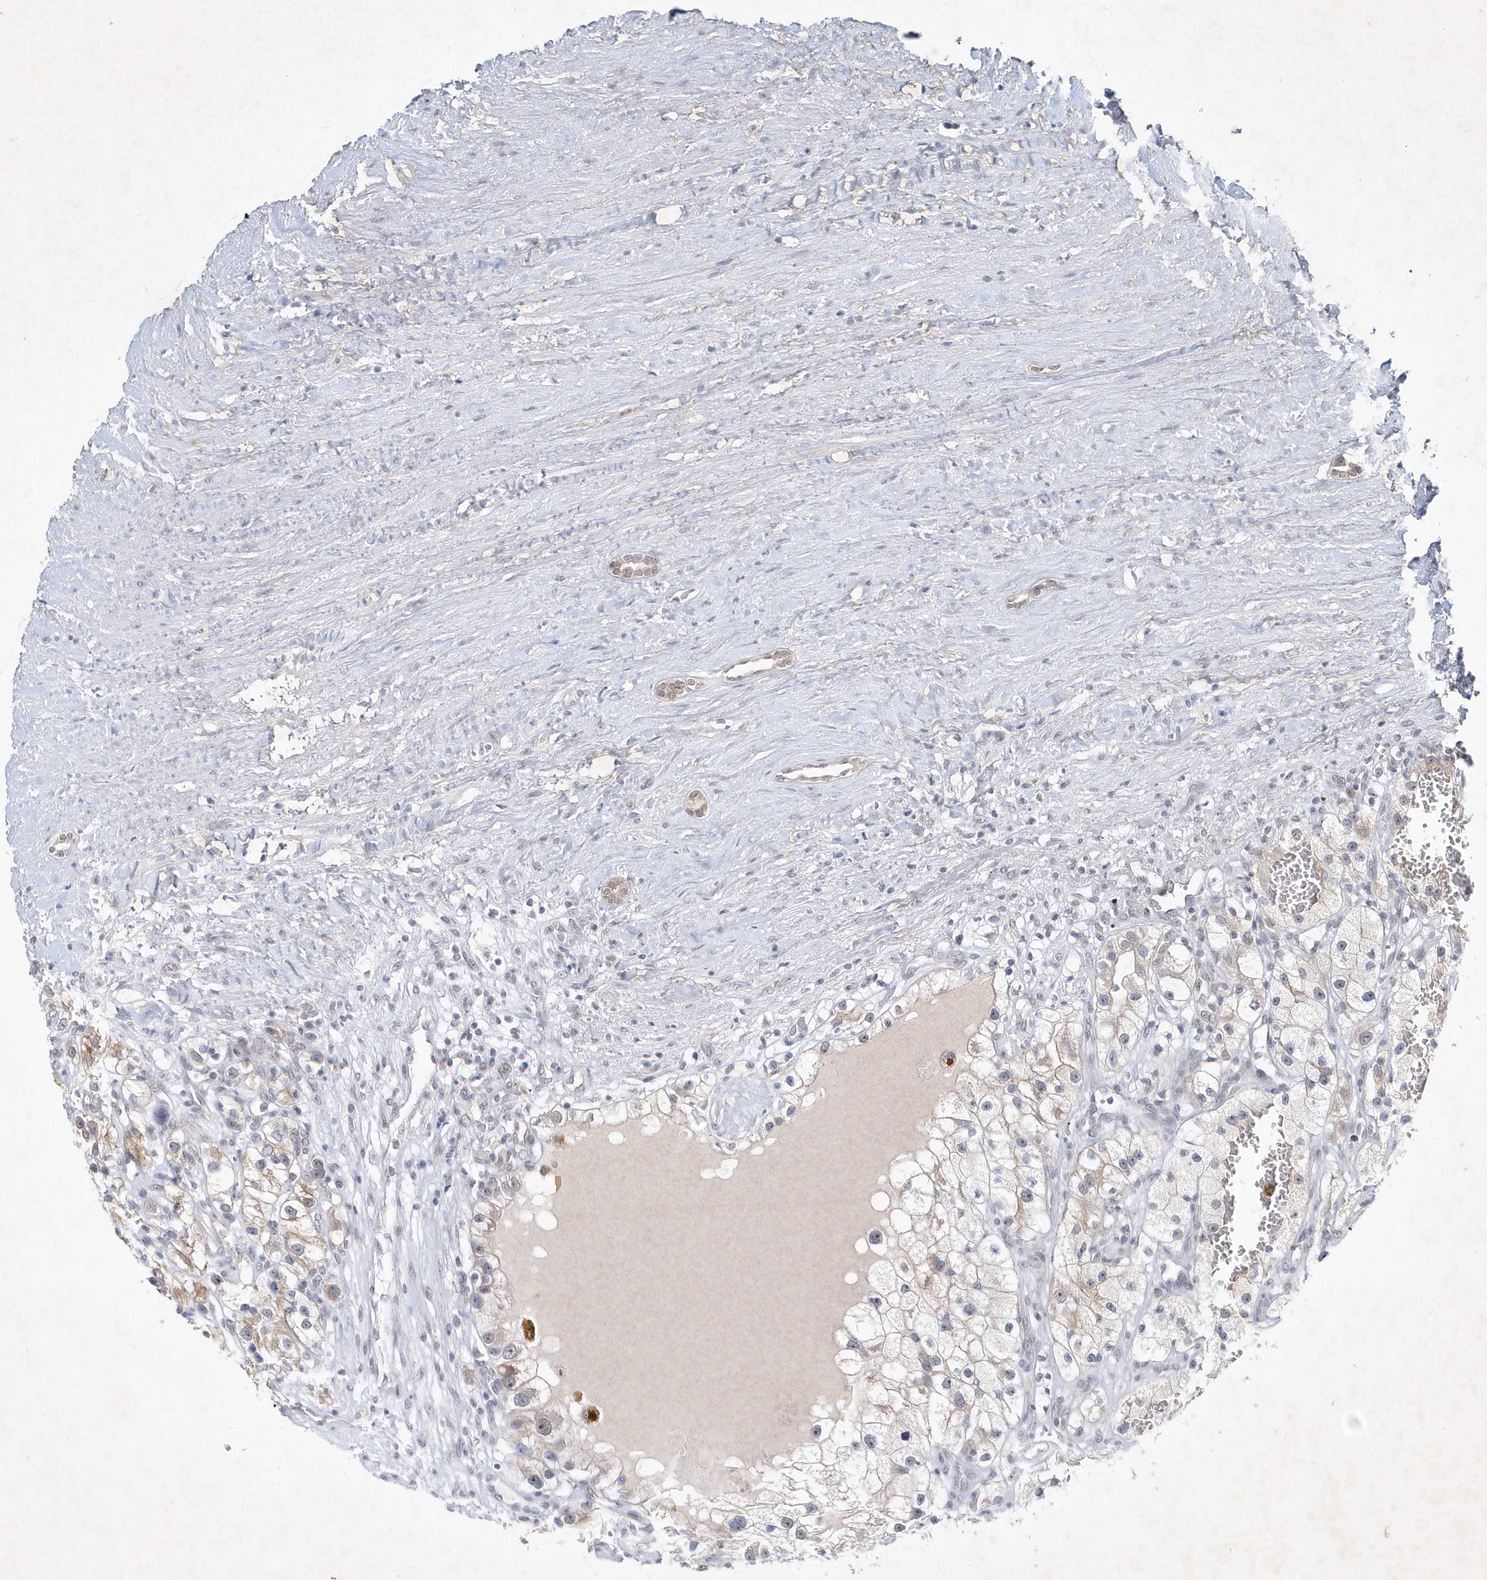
{"staining": {"intensity": "moderate", "quantity": "<25%", "location": "cytoplasmic/membranous"}, "tissue": "renal cancer", "cell_type": "Tumor cells", "image_type": "cancer", "snomed": [{"axis": "morphology", "description": "Adenocarcinoma, NOS"}, {"axis": "topography", "description": "Kidney"}], "caption": "Tumor cells reveal moderate cytoplasmic/membranous staining in approximately <25% of cells in renal cancer (adenocarcinoma).", "gene": "ZBTB9", "patient": {"sex": "female", "age": 57}}